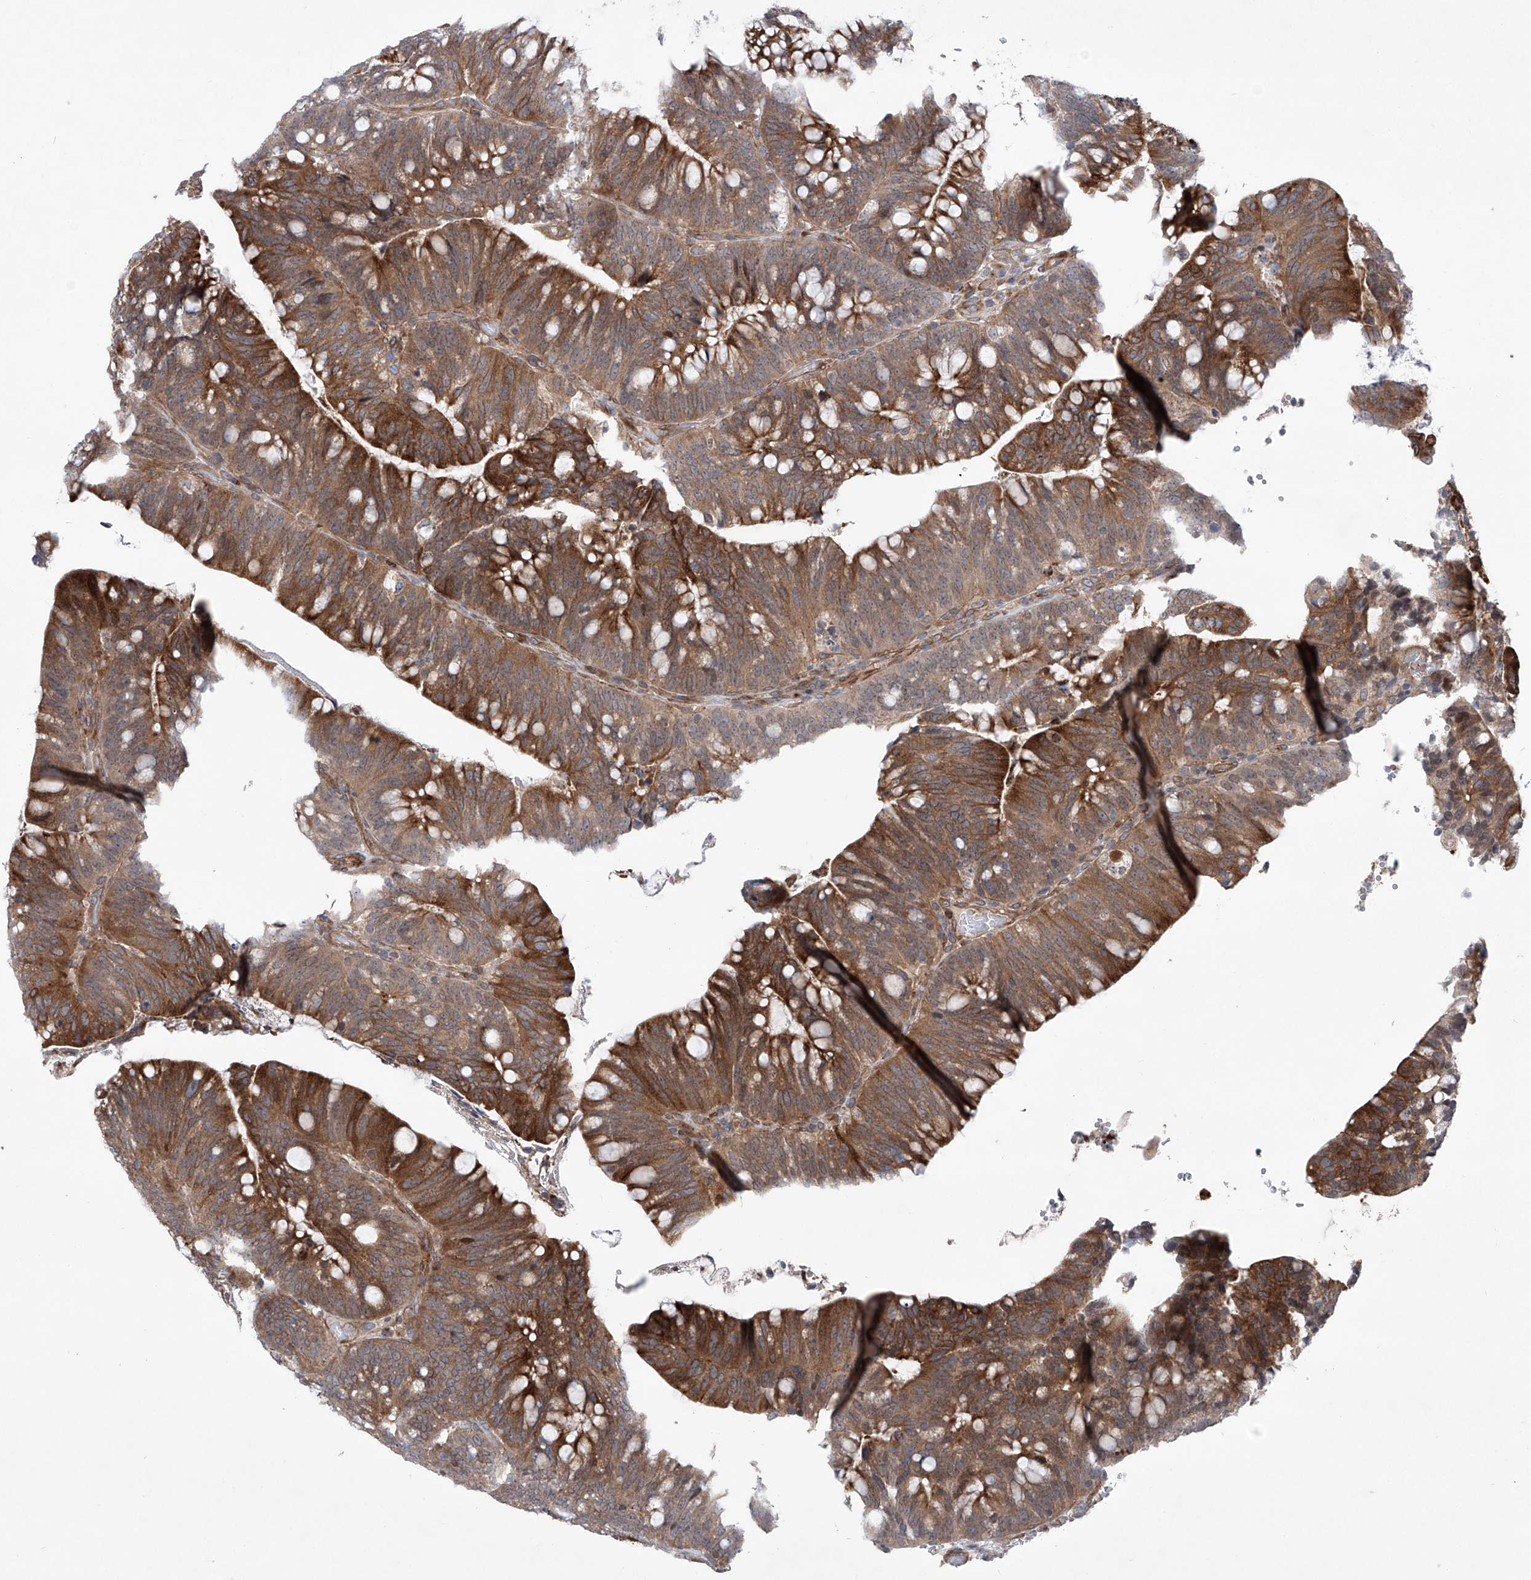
{"staining": {"intensity": "strong", "quantity": ">75%", "location": "cytoplasmic/membranous"}, "tissue": "colorectal cancer", "cell_type": "Tumor cells", "image_type": "cancer", "snomed": [{"axis": "morphology", "description": "Adenocarcinoma, NOS"}, {"axis": "topography", "description": "Colon"}], "caption": "Immunohistochemistry of colorectal cancer (adenocarcinoma) demonstrates high levels of strong cytoplasmic/membranous staining in approximately >75% of tumor cells.", "gene": "KLC4", "patient": {"sex": "female", "age": 66}}